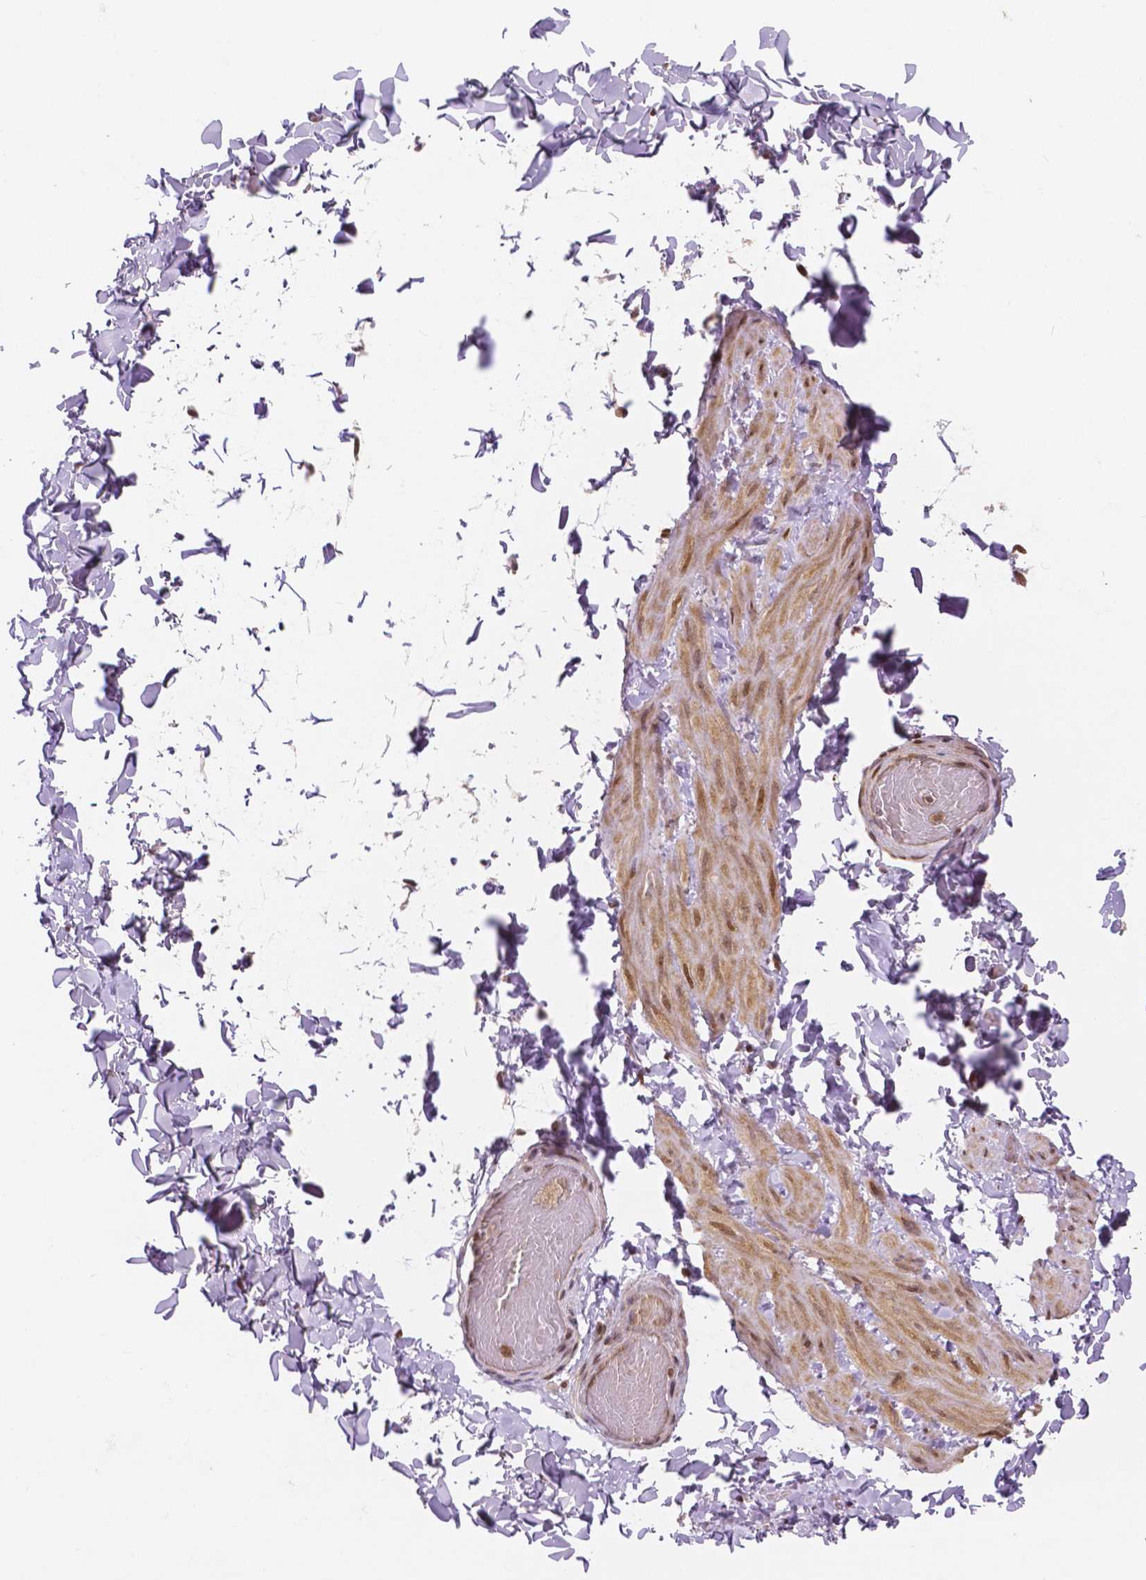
{"staining": {"intensity": "negative", "quantity": "none", "location": "none"}, "tissue": "adipose tissue", "cell_type": "Adipocytes", "image_type": "normal", "snomed": [{"axis": "morphology", "description": "Normal tissue, NOS"}, {"axis": "topography", "description": "Soft tissue"}, {"axis": "topography", "description": "Adipose tissue"}, {"axis": "topography", "description": "Vascular tissue"}, {"axis": "topography", "description": "Peripheral nerve tissue"}], "caption": "The IHC micrograph has no significant expression in adipocytes of adipose tissue.", "gene": "PTPN18", "patient": {"sex": "male", "age": 29}}